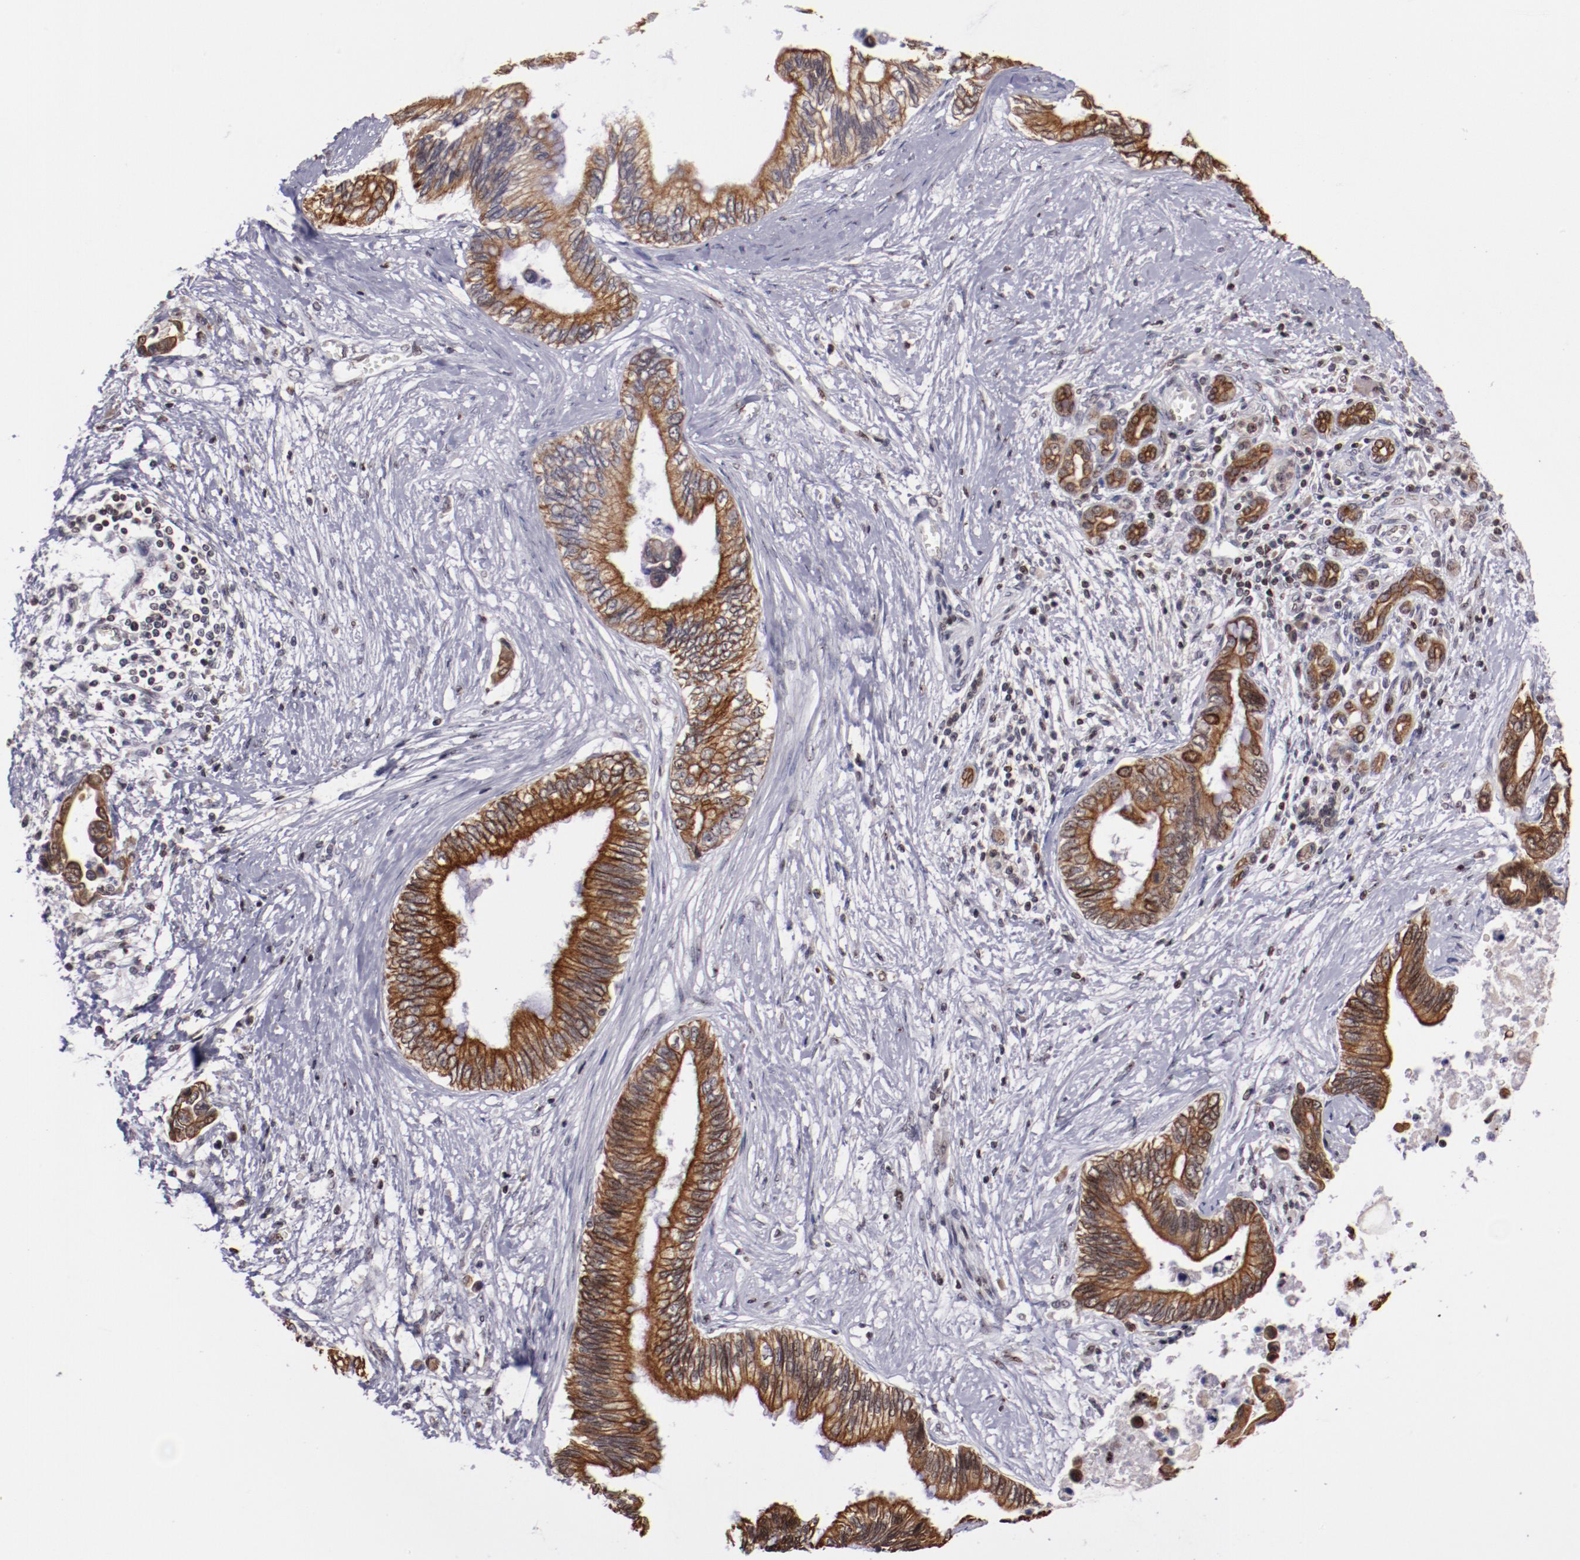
{"staining": {"intensity": "moderate", "quantity": "25%-75%", "location": "cytoplasmic/membranous"}, "tissue": "pancreatic cancer", "cell_type": "Tumor cells", "image_type": "cancer", "snomed": [{"axis": "morphology", "description": "Adenocarcinoma, NOS"}, {"axis": "topography", "description": "Pancreas"}], "caption": "A brown stain highlights moderate cytoplasmic/membranous expression of a protein in pancreatic cancer tumor cells.", "gene": "DDX24", "patient": {"sex": "female", "age": 66}}